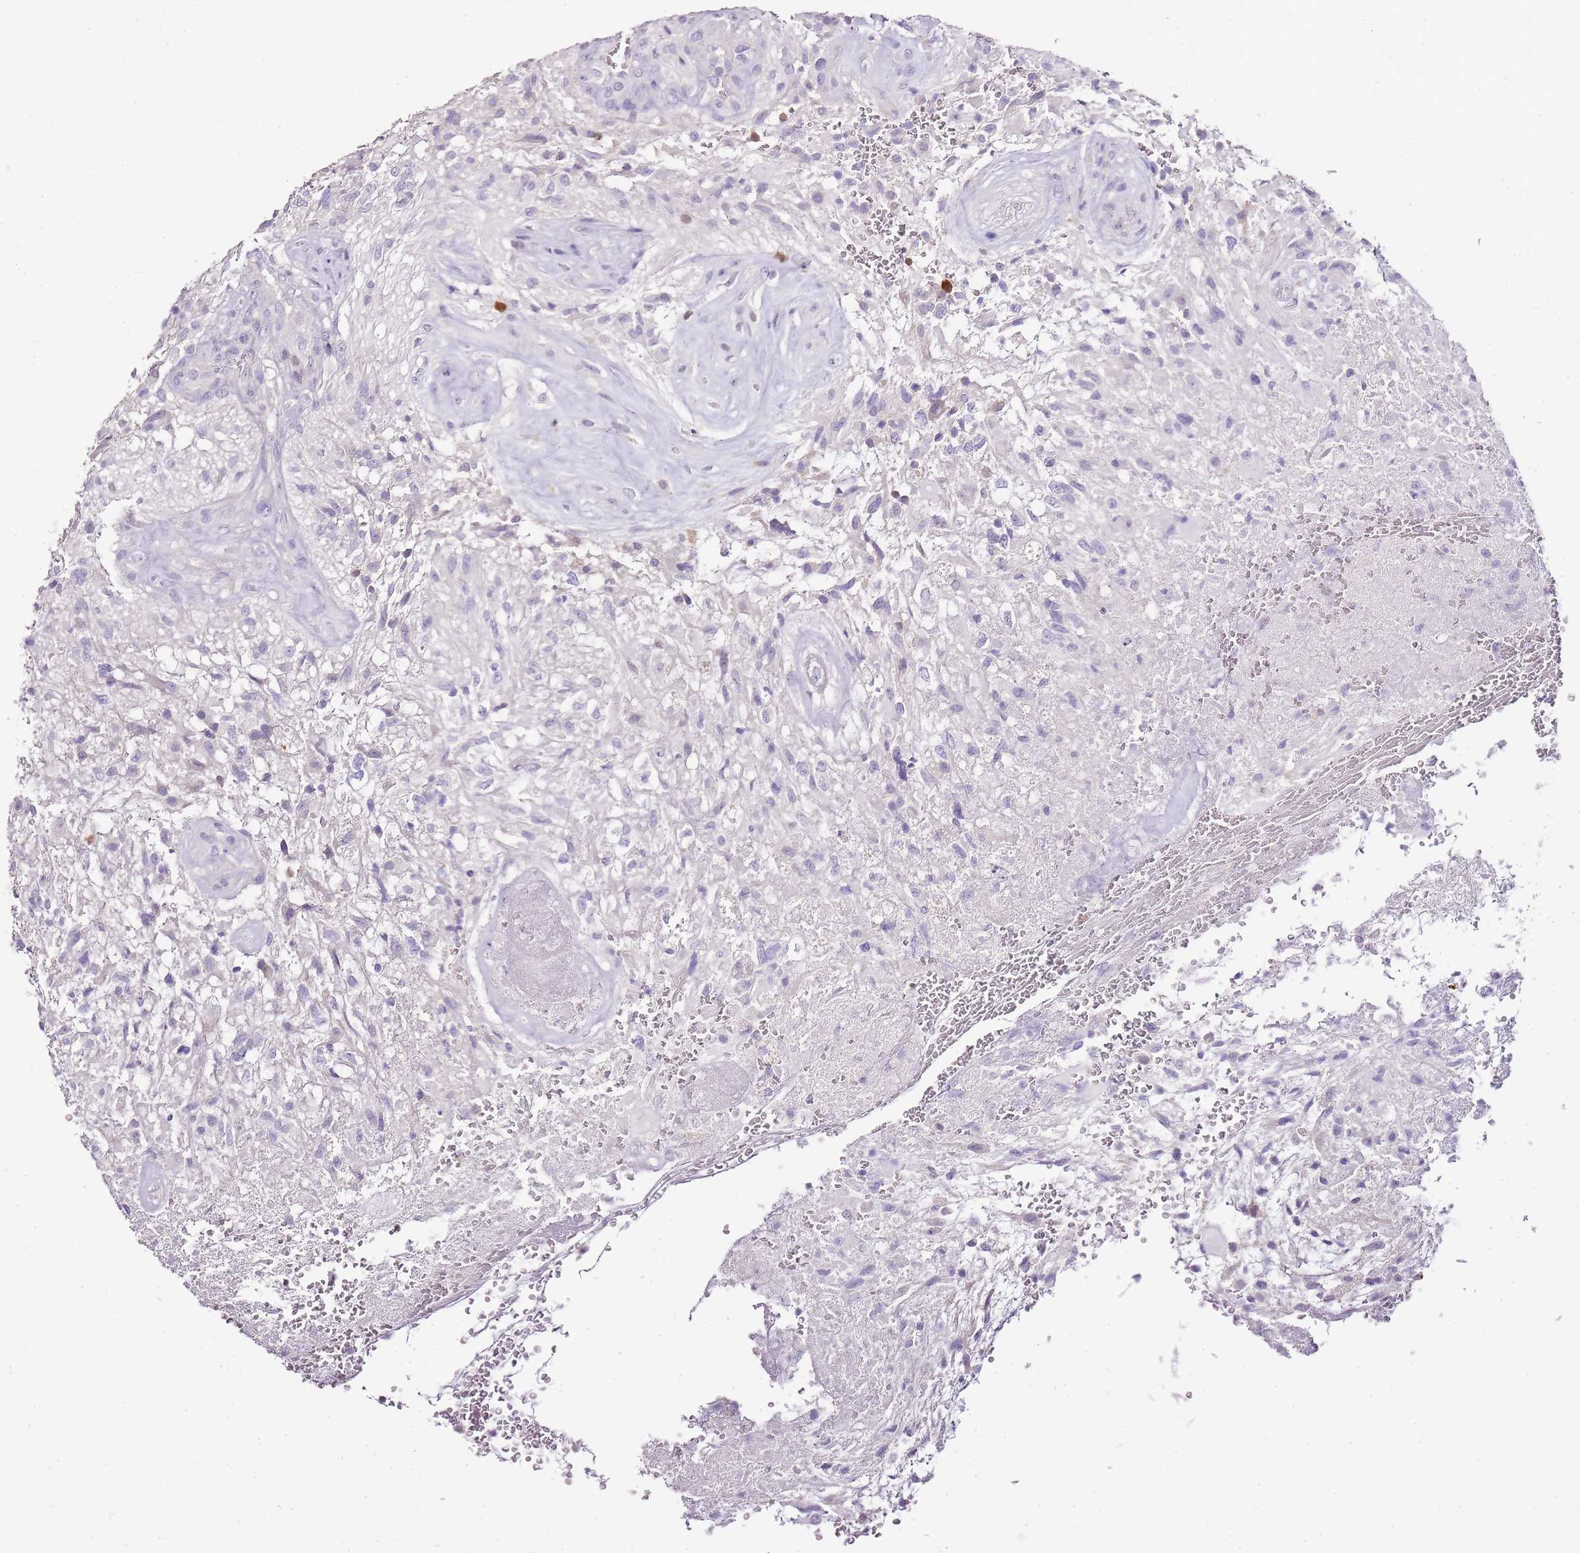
{"staining": {"intensity": "negative", "quantity": "none", "location": "none"}, "tissue": "glioma", "cell_type": "Tumor cells", "image_type": "cancer", "snomed": [{"axis": "morphology", "description": "Glioma, malignant, High grade"}, {"axis": "topography", "description": "Brain"}], "caption": "Image shows no significant protein expression in tumor cells of glioma.", "gene": "ZBP1", "patient": {"sex": "male", "age": 56}}